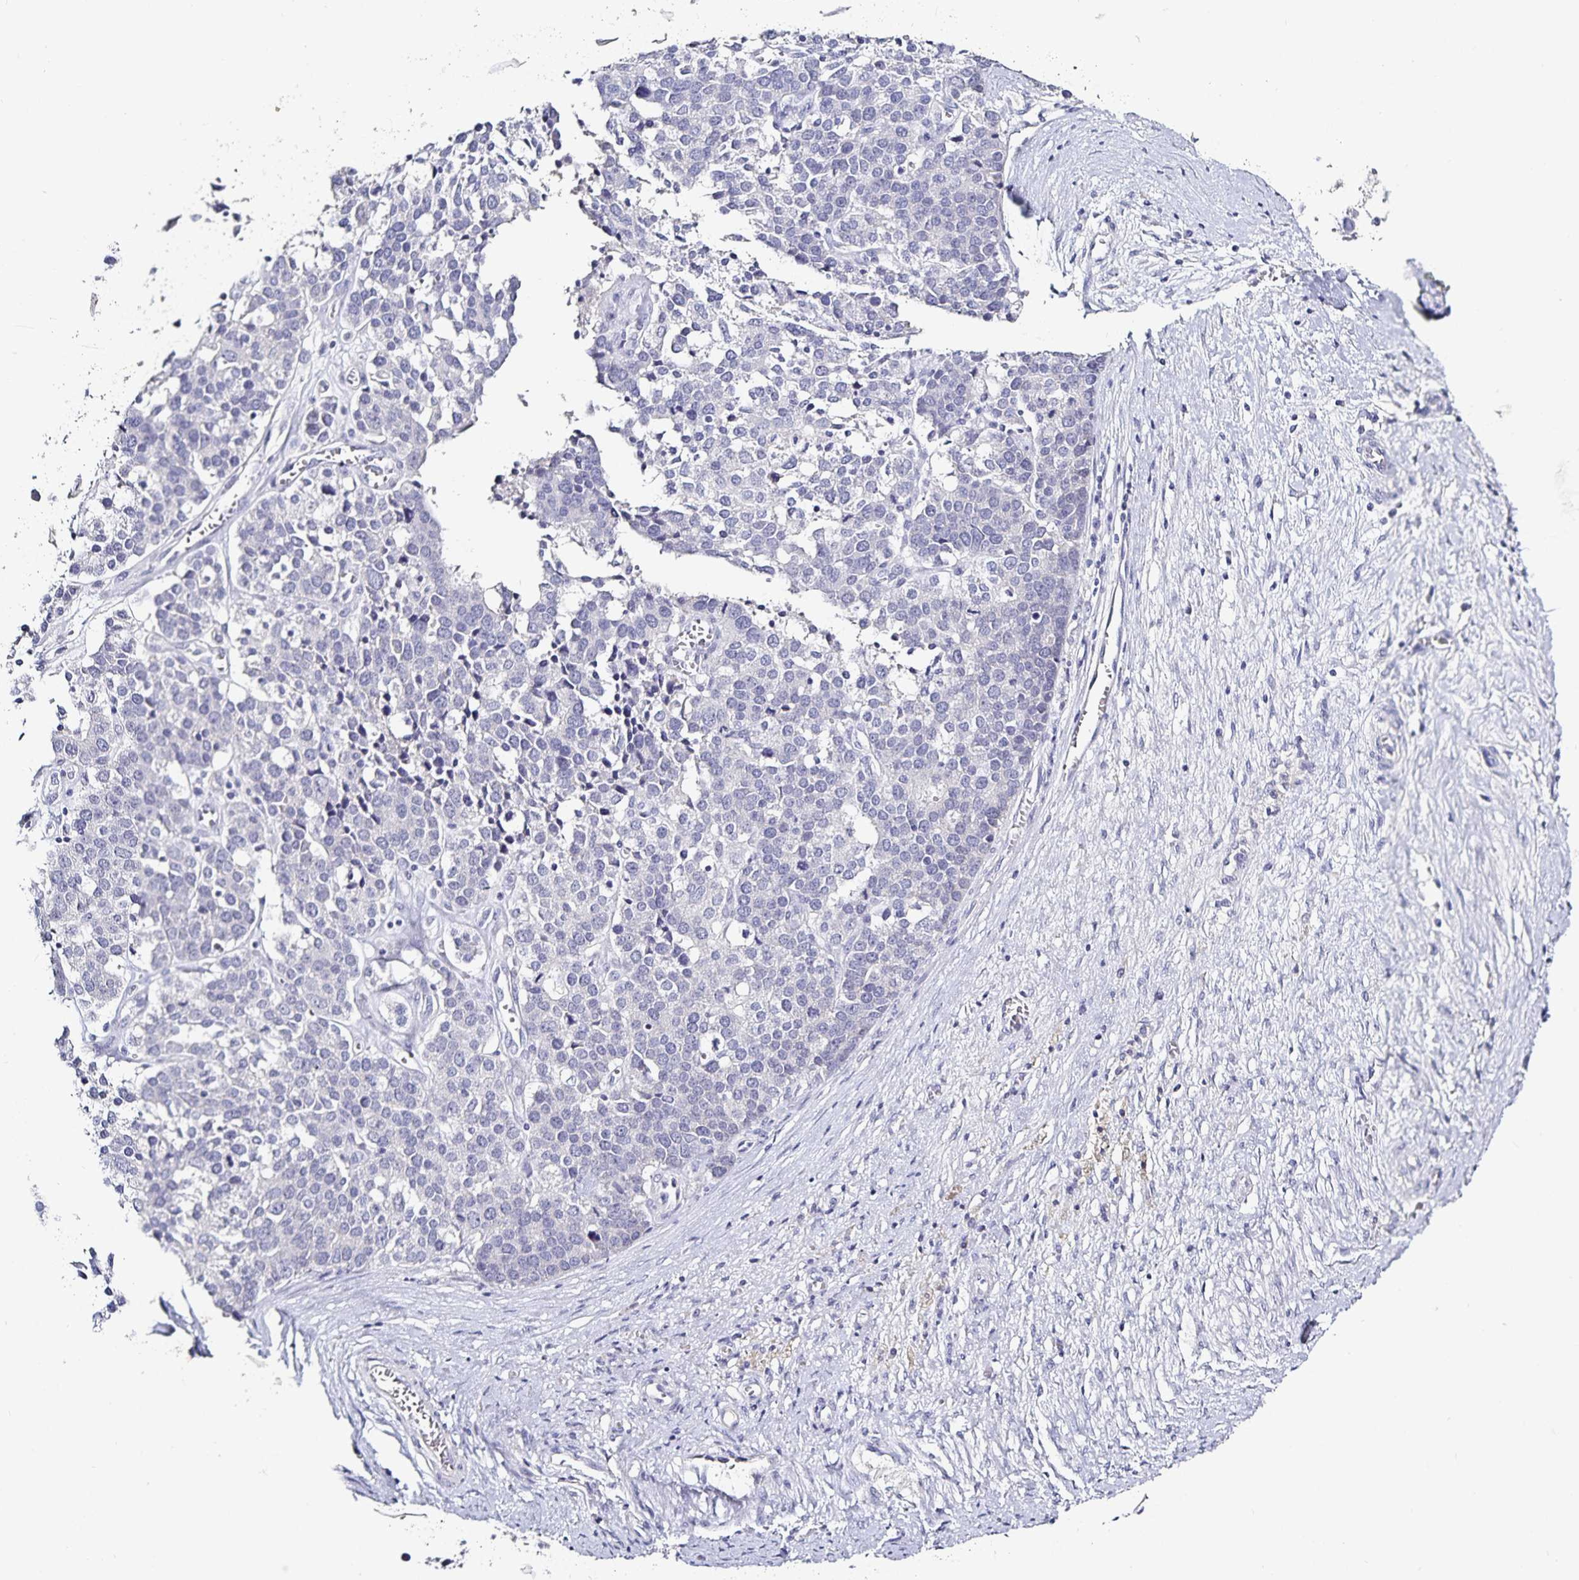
{"staining": {"intensity": "negative", "quantity": "none", "location": "none"}, "tissue": "ovarian cancer", "cell_type": "Tumor cells", "image_type": "cancer", "snomed": [{"axis": "morphology", "description": "Cystadenocarcinoma, serous, NOS"}, {"axis": "topography", "description": "Ovary"}], "caption": "Protein analysis of ovarian cancer (serous cystadenocarcinoma) shows no significant positivity in tumor cells.", "gene": "TTR", "patient": {"sex": "female", "age": 44}}